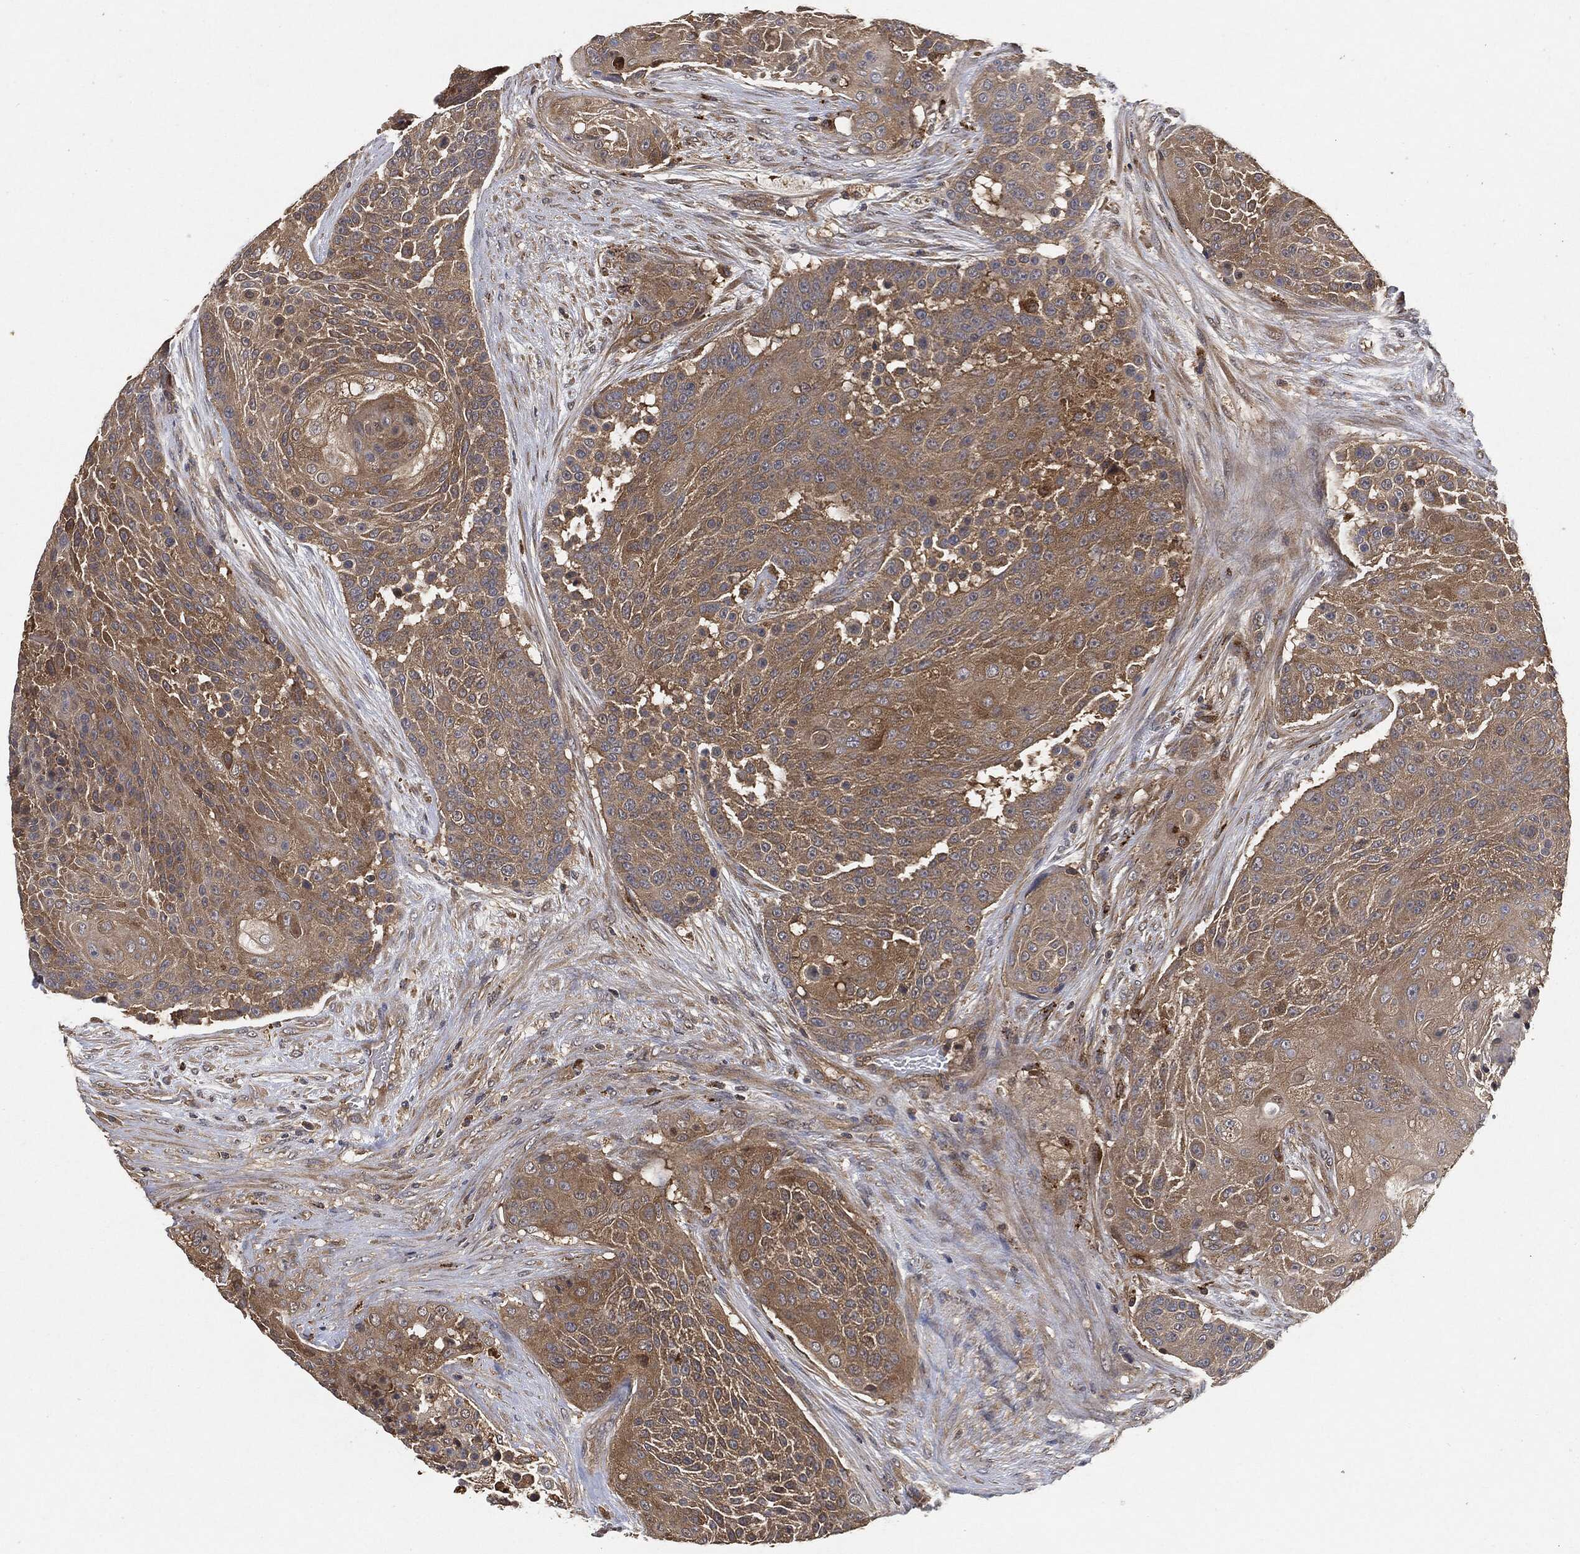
{"staining": {"intensity": "moderate", "quantity": ">75%", "location": "cytoplasmic/membranous"}, "tissue": "urothelial cancer", "cell_type": "Tumor cells", "image_type": "cancer", "snomed": [{"axis": "morphology", "description": "Urothelial carcinoma, High grade"}, {"axis": "topography", "description": "Urinary bladder"}], "caption": "Protein positivity by immunohistochemistry (IHC) displays moderate cytoplasmic/membranous staining in approximately >75% of tumor cells in high-grade urothelial carcinoma.", "gene": "BRAF", "patient": {"sex": "female", "age": 63}}